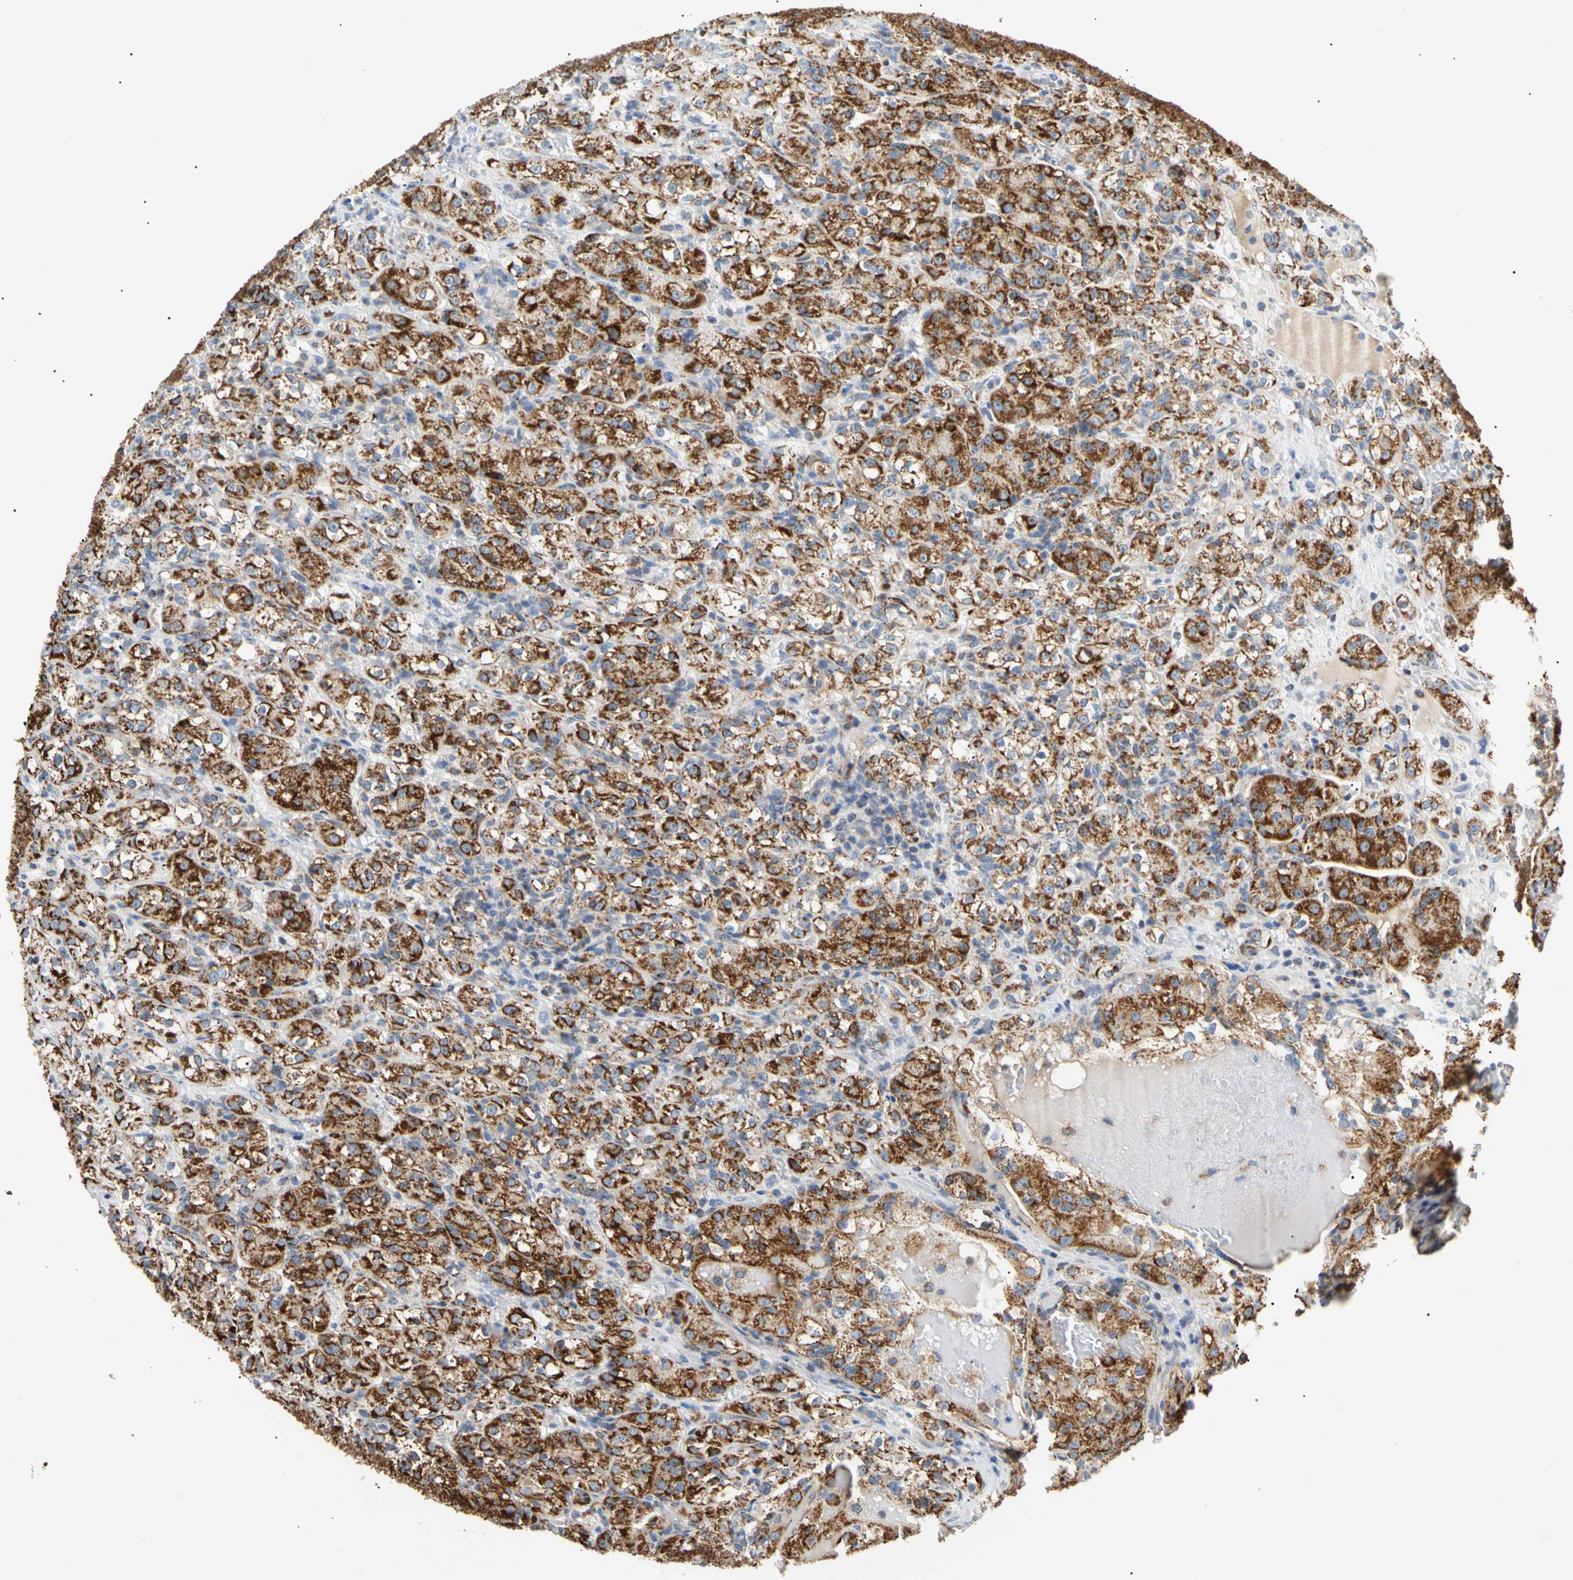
{"staining": {"intensity": "strong", "quantity": ">75%", "location": "cytoplasmic/membranous"}, "tissue": "renal cancer", "cell_type": "Tumor cells", "image_type": "cancer", "snomed": [{"axis": "morphology", "description": "Normal tissue, NOS"}, {"axis": "morphology", "description": "Adenocarcinoma, NOS"}, {"axis": "topography", "description": "Kidney"}], "caption": "Immunohistochemistry micrograph of neoplastic tissue: human renal cancer stained using IHC displays high levels of strong protein expression localized specifically in the cytoplasmic/membranous of tumor cells, appearing as a cytoplasmic/membranous brown color.", "gene": "ACAT1", "patient": {"sex": "male", "age": 61}}